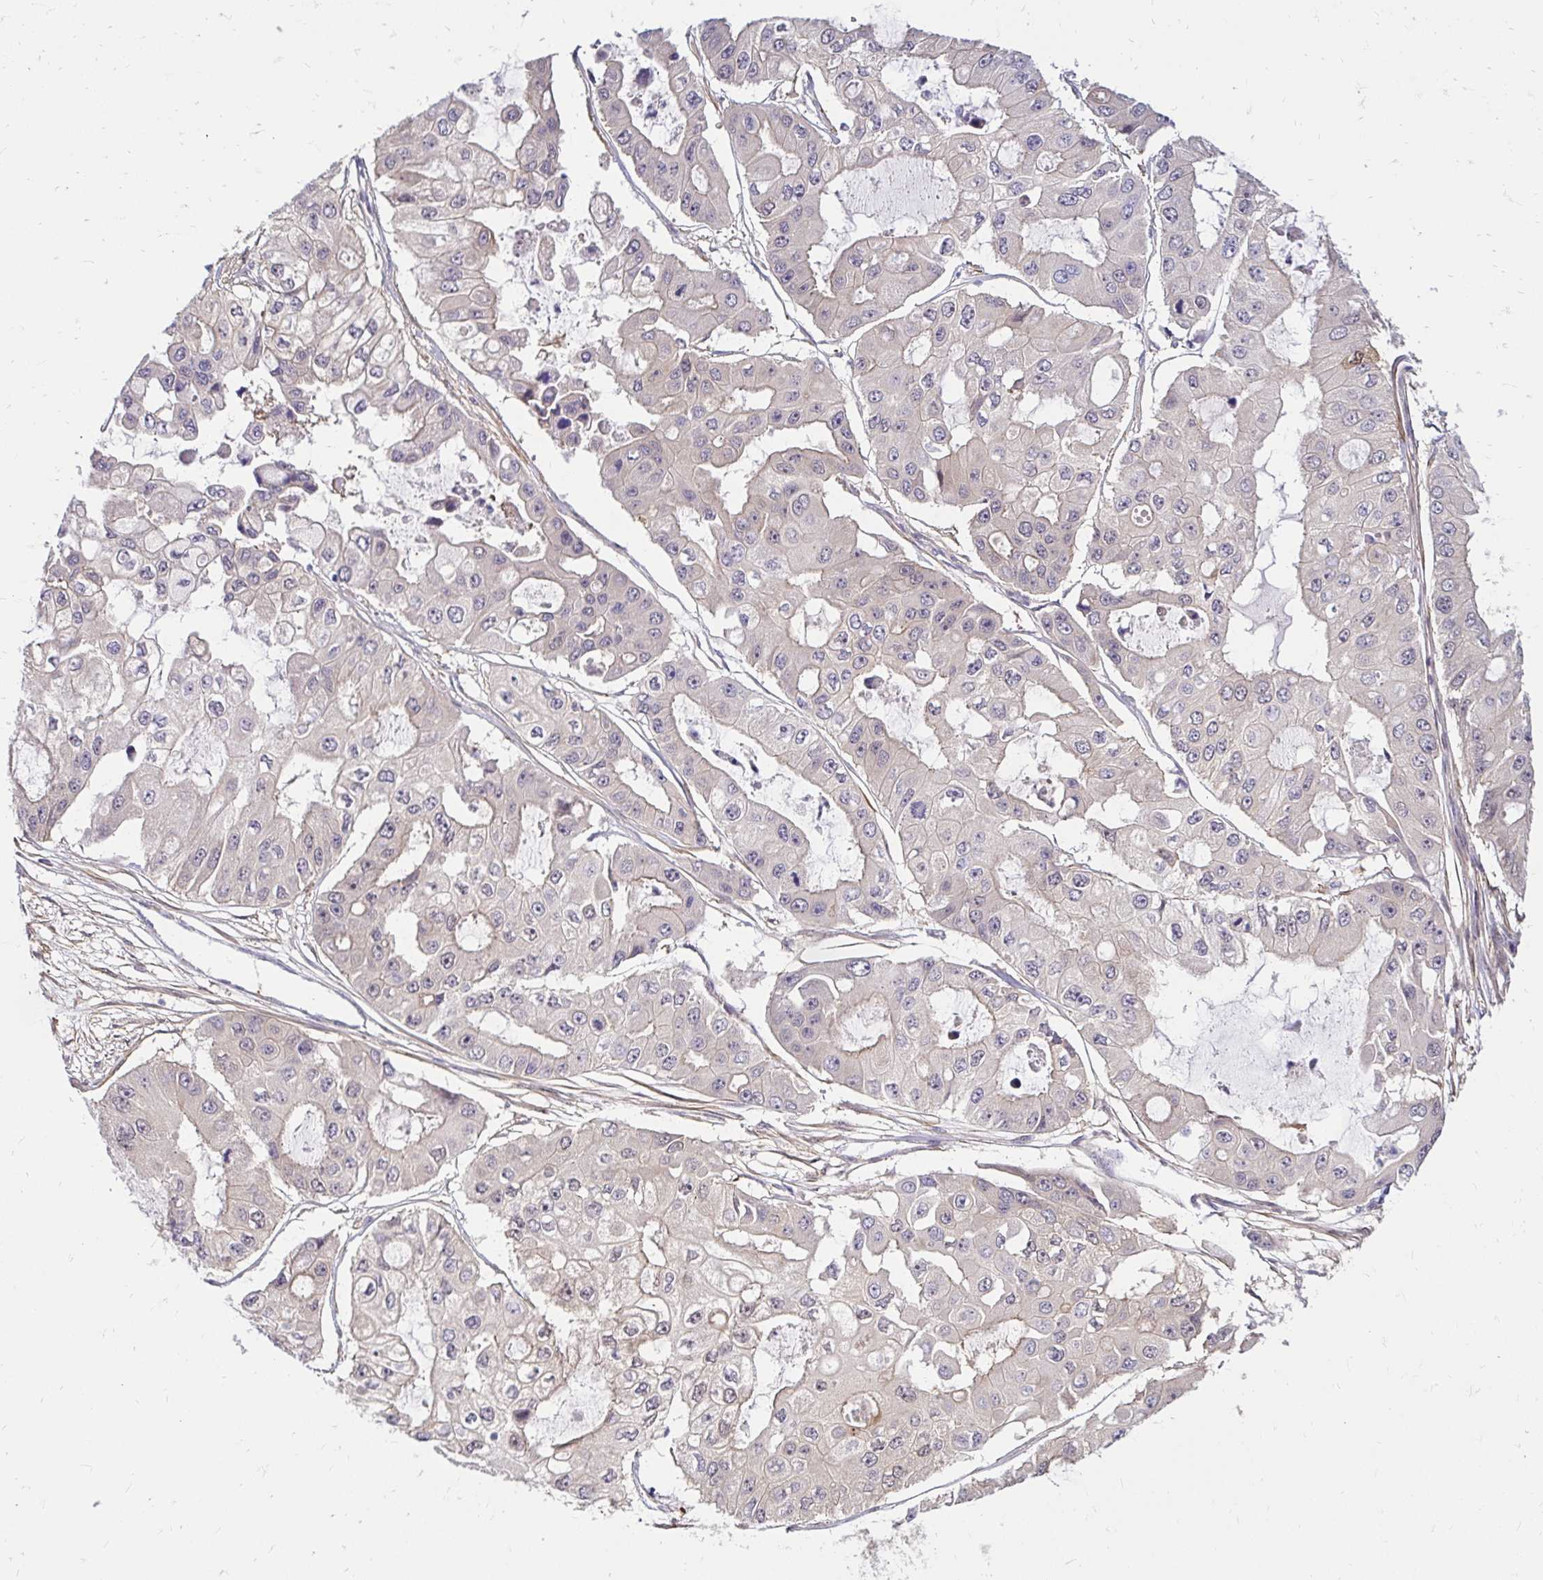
{"staining": {"intensity": "negative", "quantity": "none", "location": "none"}, "tissue": "ovarian cancer", "cell_type": "Tumor cells", "image_type": "cancer", "snomed": [{"axis": "morphology", "description": "Cystadenocarcinoma, serous, NOS"}, {"axis": "topography", "description": "Ovary"}], "caption": "Tumor cells show no significant protein expression in ovarian cancer. (Immunohistochemistry (ihc), brightfield microscopy, high magnification).", "gene": "YAP1", "patient": {"sex": "female", "age": 56}}